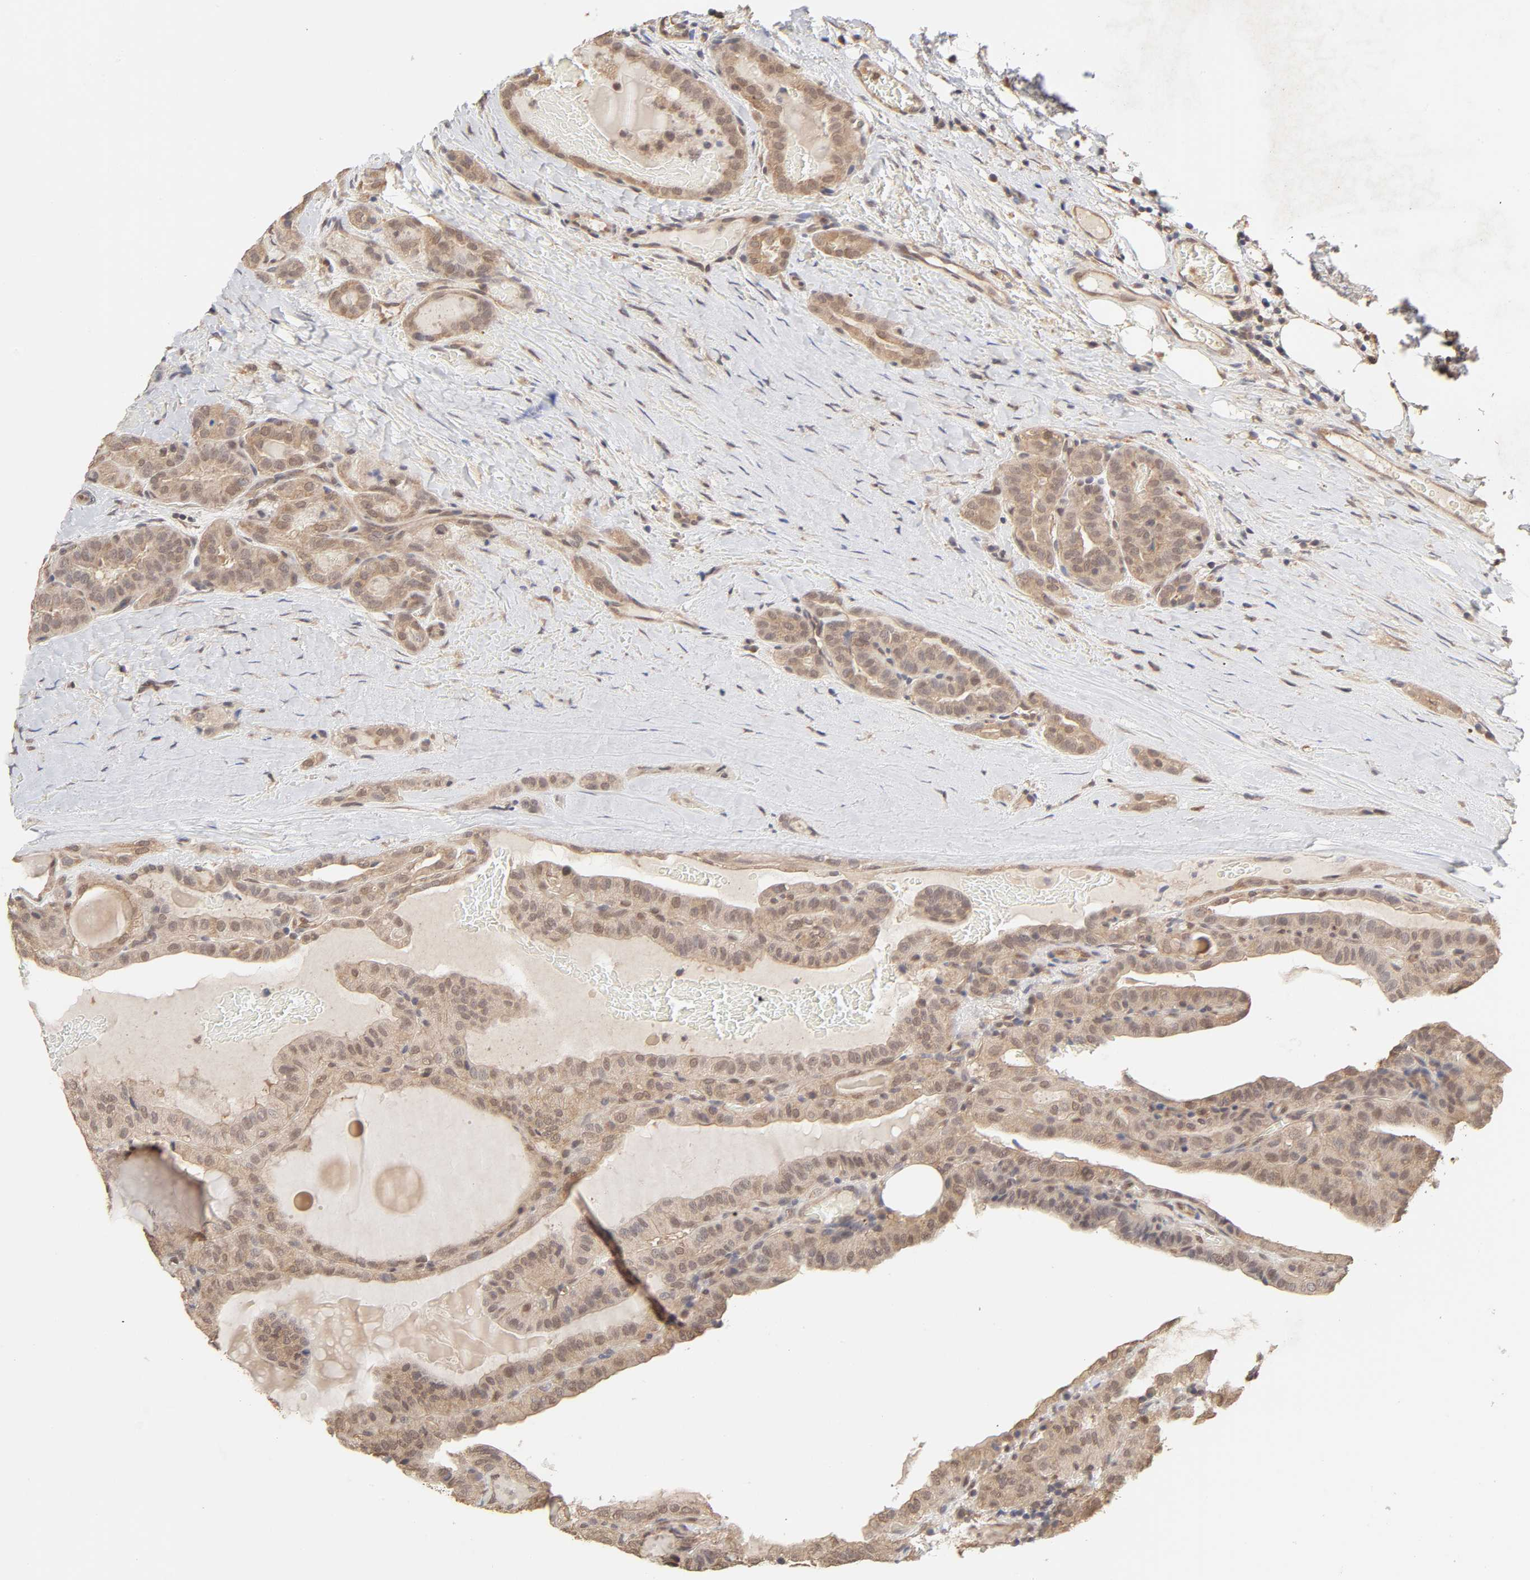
{"staining": {"intensity": "moderate", "quantity": ">75%", "location": "cytoplasmic/membranous"}, "tissue": "thyroid cancer", "cell_type": "Tumor cells", "image_type": "cancer", "snomed": [{"axis": "morphology", "description": "Papillary adenocarcinoma, NOS"}, {"axis": "topography", "description": "Thyroid gland"}], "caption": "This micrograph exhibits IHC staining of thyroid cancer (papillary adenocarcinoma), with medium moderate cytoplasmic/membranous expression in approximately >75% of tumor cells.", "gene": "MAPK1", "patient": {"sex": "male", "age": 77}}